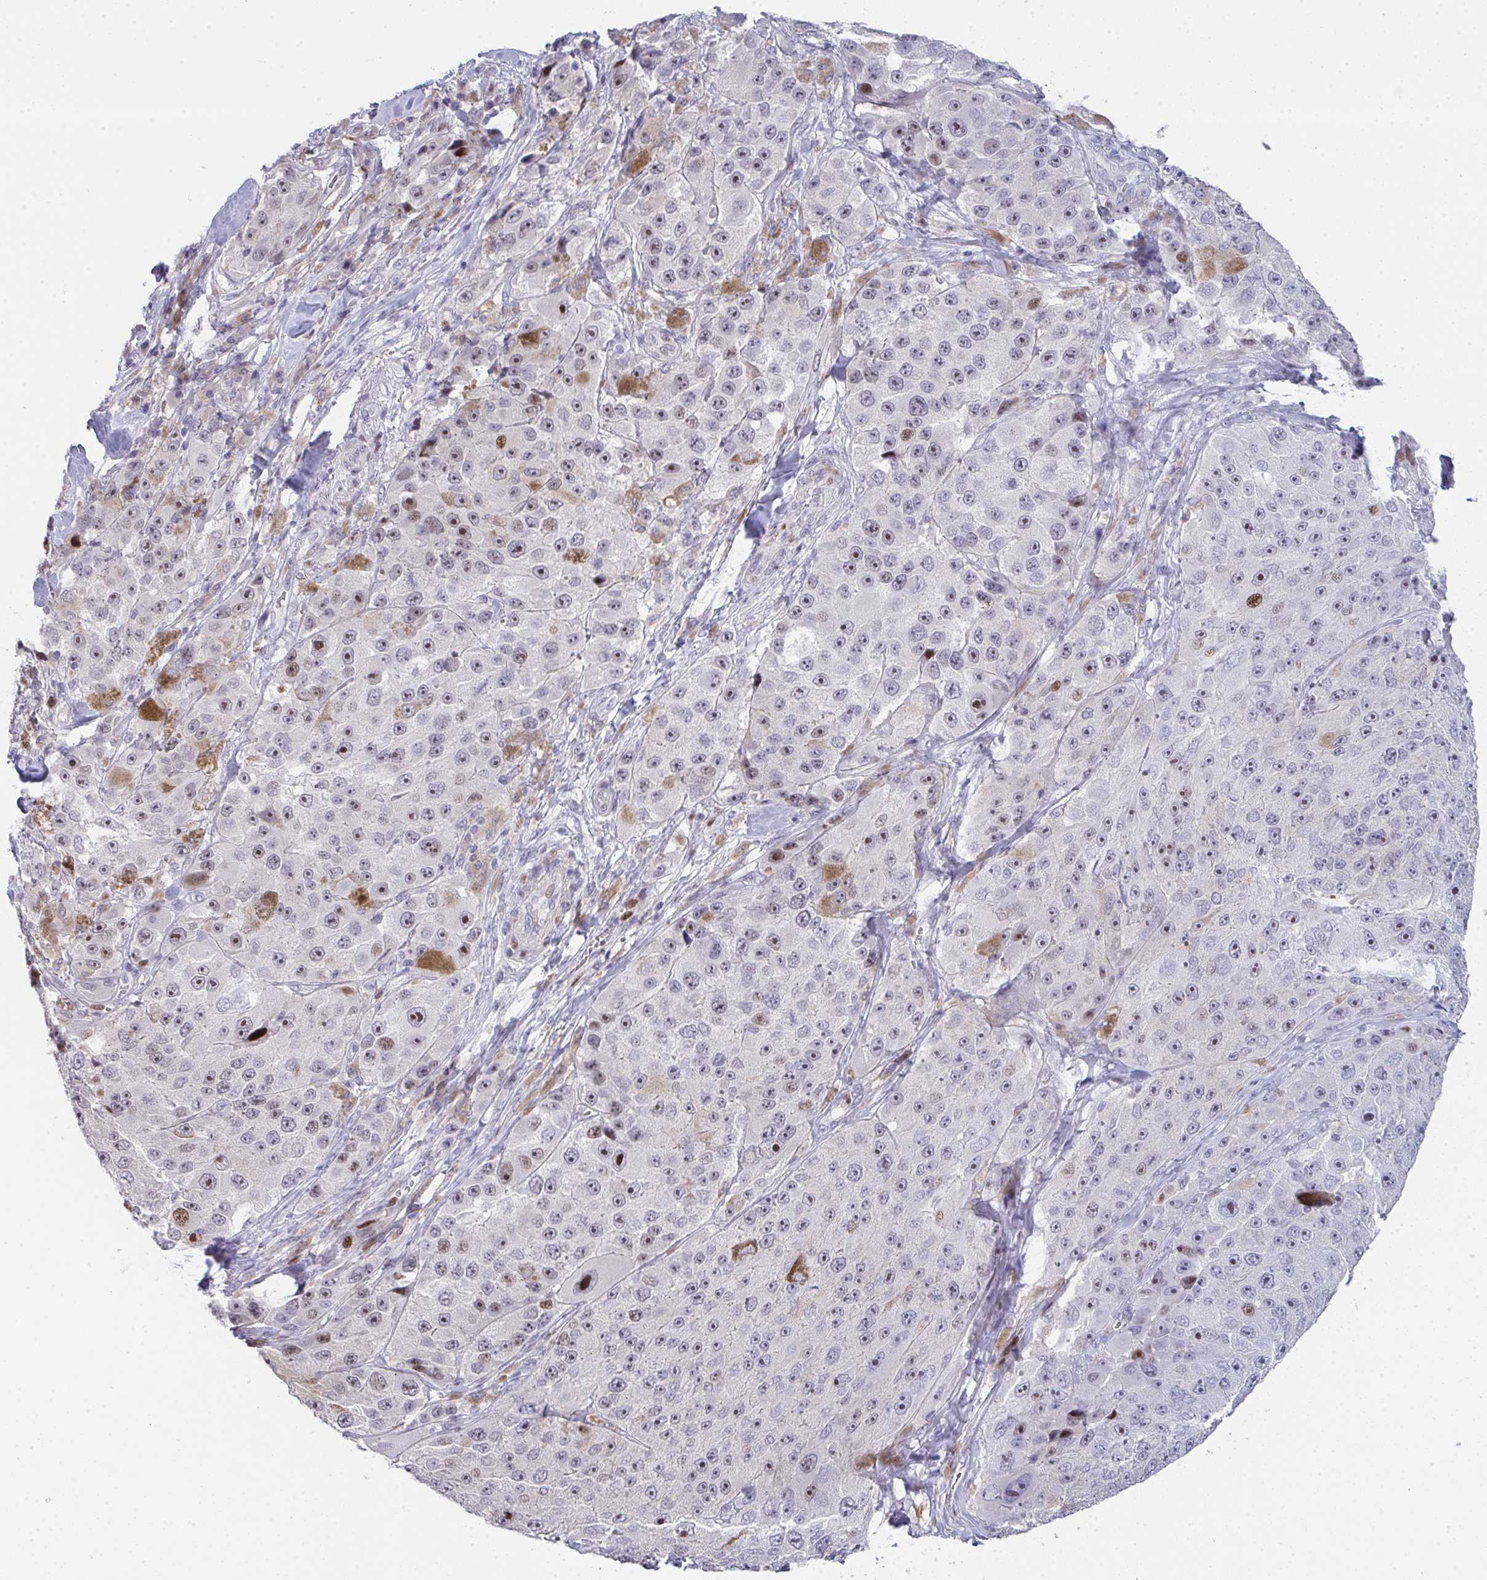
{"staining": {"intensity": "moderate", "quantity": "25%-75%", "location": "nuclear"}, "tissue": "melanoma", "cell_type": "Tumor cells", "image_type": "cancer", "snomed": [{"axis": "morphology", "description": "Malignant melanoma, Metastatic site"}, {"axis": "topography", "description": "Lymph node"}], "caption": "Immunohistochemical staining of melanoma displays moderate nuclear protein positivity in approximately 25%-75% of tumor cells.", "gene": "GALNT16", "patient": {"sex": "male", "age": 62}}